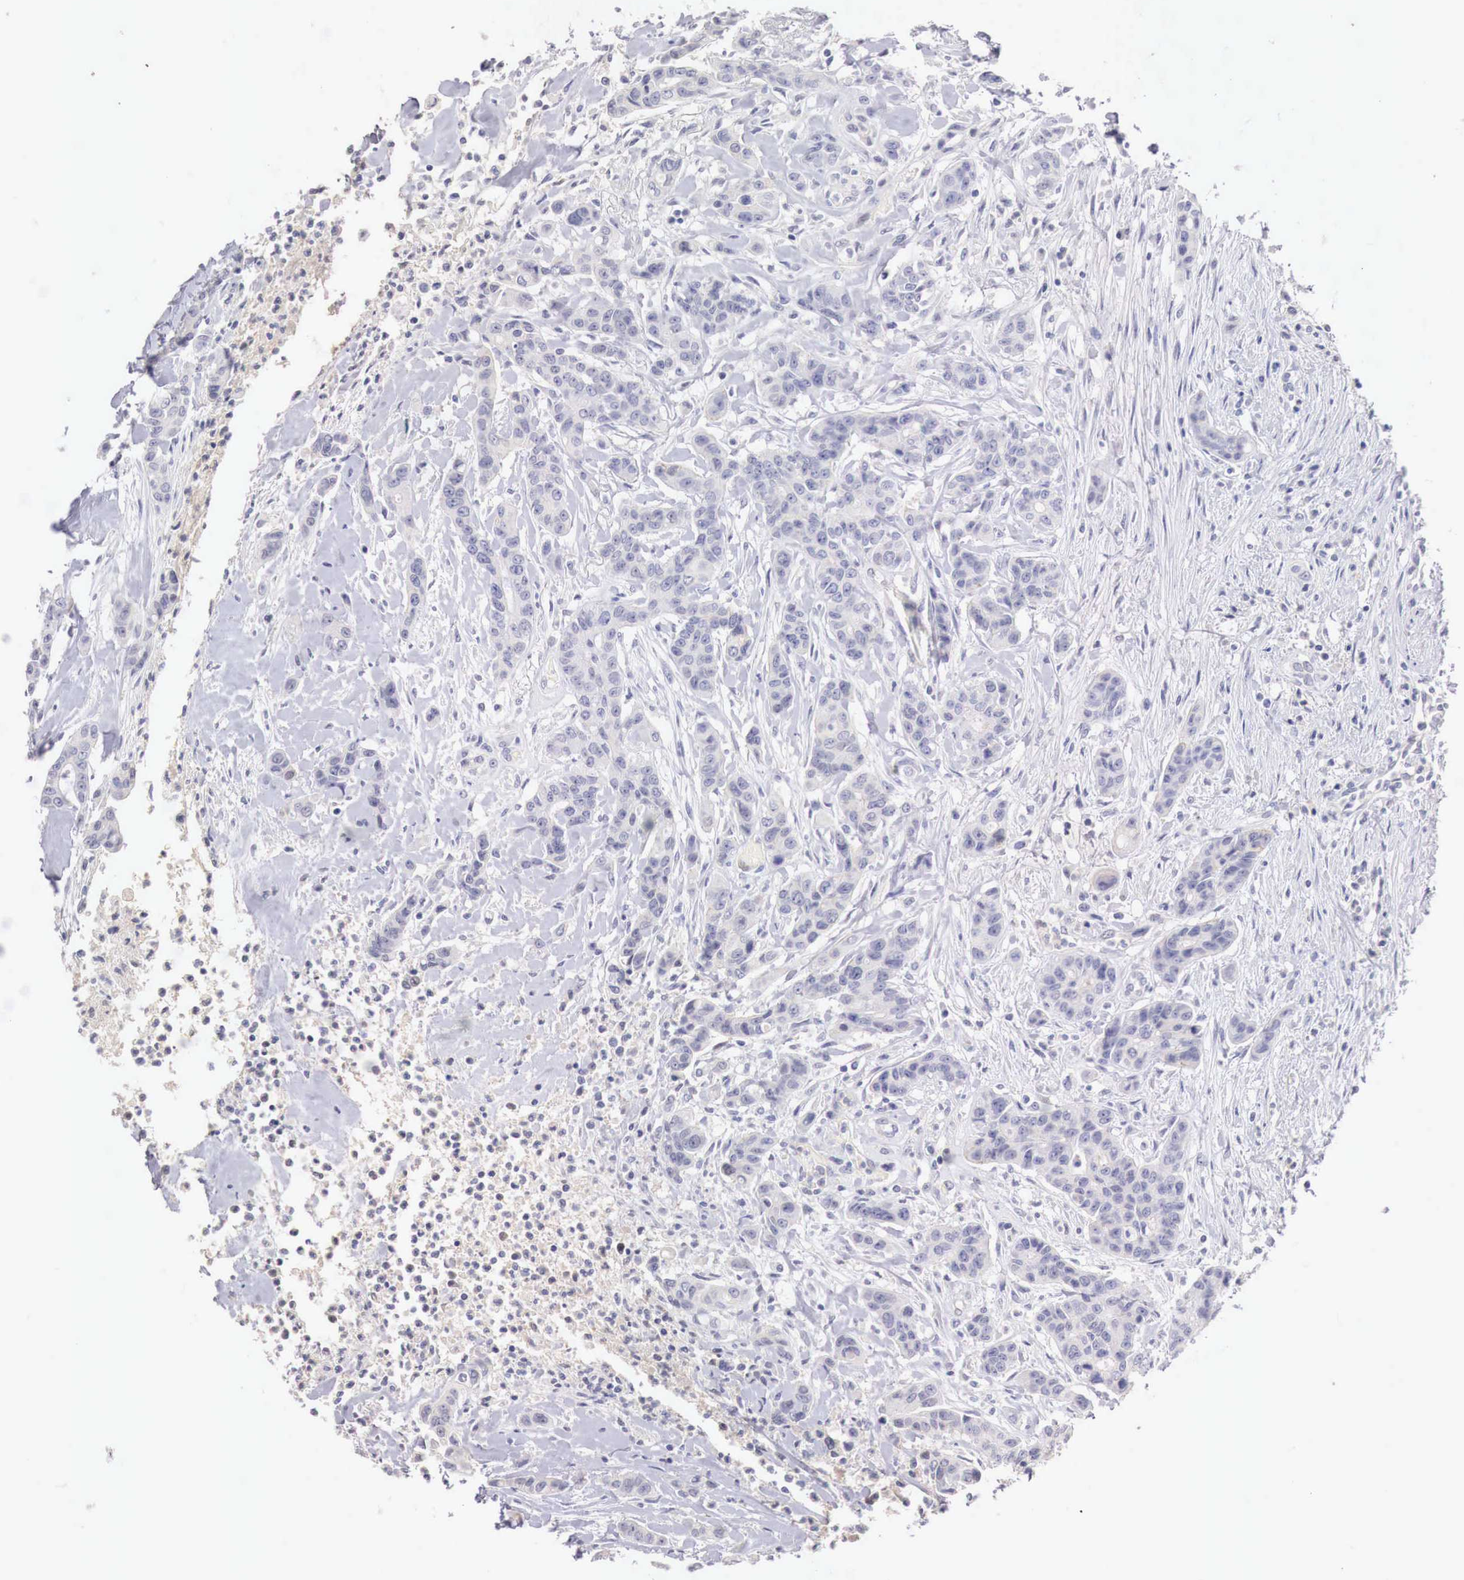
{"staining": {"intensity": "negative", "quantity": "none", "location": "none"}, "tissue": "colorectal cancer", "cell_type": "Tumor cells", "image_type": "cancer", "snomed": [{"axis": "morphology", "description": "Adenocarcinoma, NOS"}, {"axis": "topography", "description": "Colon"}], "caption": "Micrograph shows no protein expression in tumor cells of adenocarcinoma (colorectal) tissue.", "gene": "ITIH6", "patient": {"sex": "female", "age": 70}}